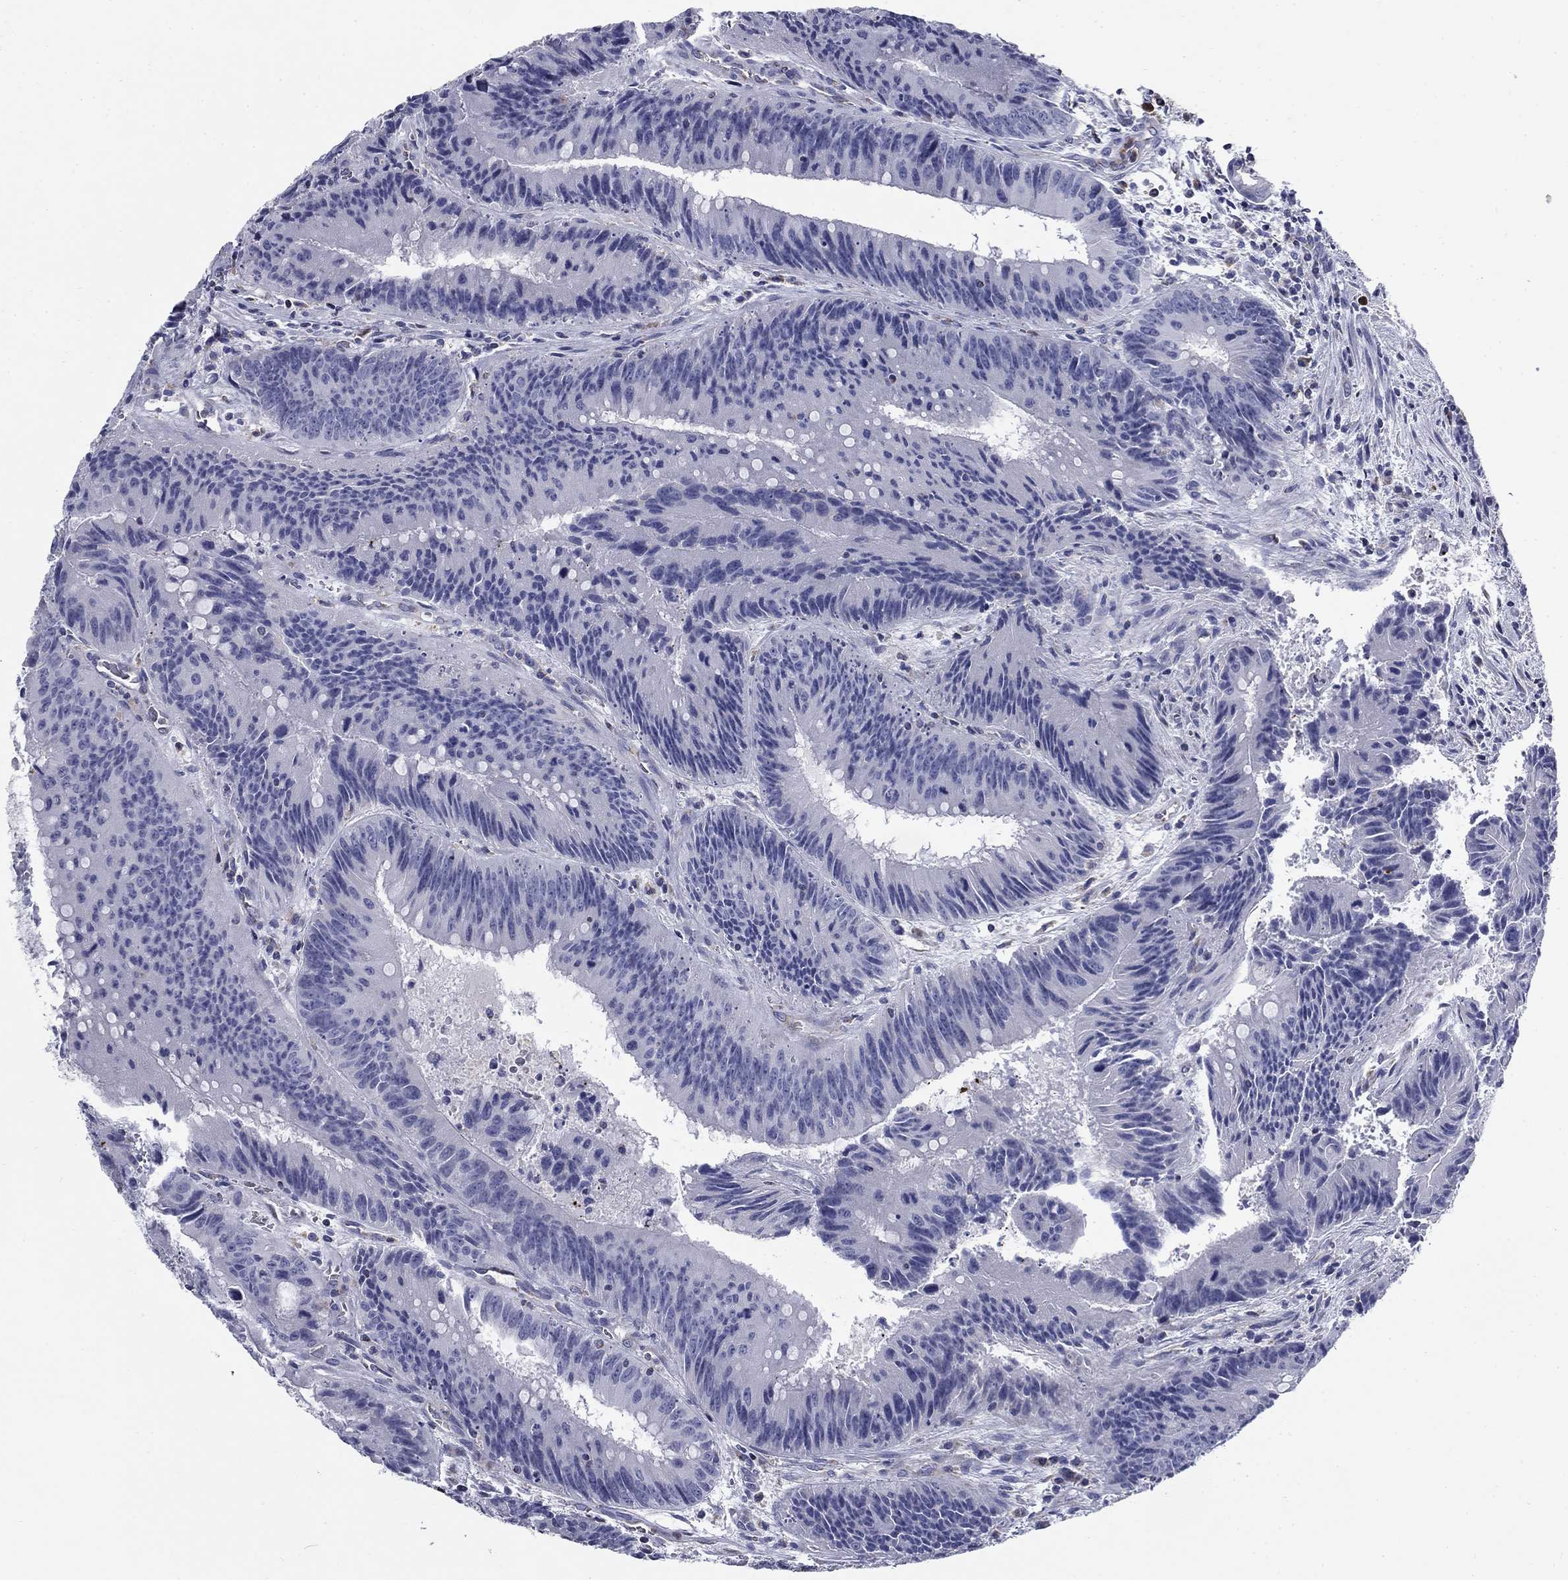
{"staining": {"intensity": "negative", "quantity": "none", "location": "none"}, "tissue": "colorectal cancer", "cell_type": "Tumor cells", "image_type": "cancer", "snomed": [{"axis": "morphology", "description": "Adenocarcinoma, NOS"}, {"axis": "topography", "description": "Rectum"}], "caption": "IHC photomicrograph of neoplastic tissue: colorectal adenocarcinoma stained with DAB (3,3'-diaminobenzidine) reveals no significant protein positivity in tumor cells.", "gene": "NDUFA4L2", "patient": {"sex": "female", "age": 72}}